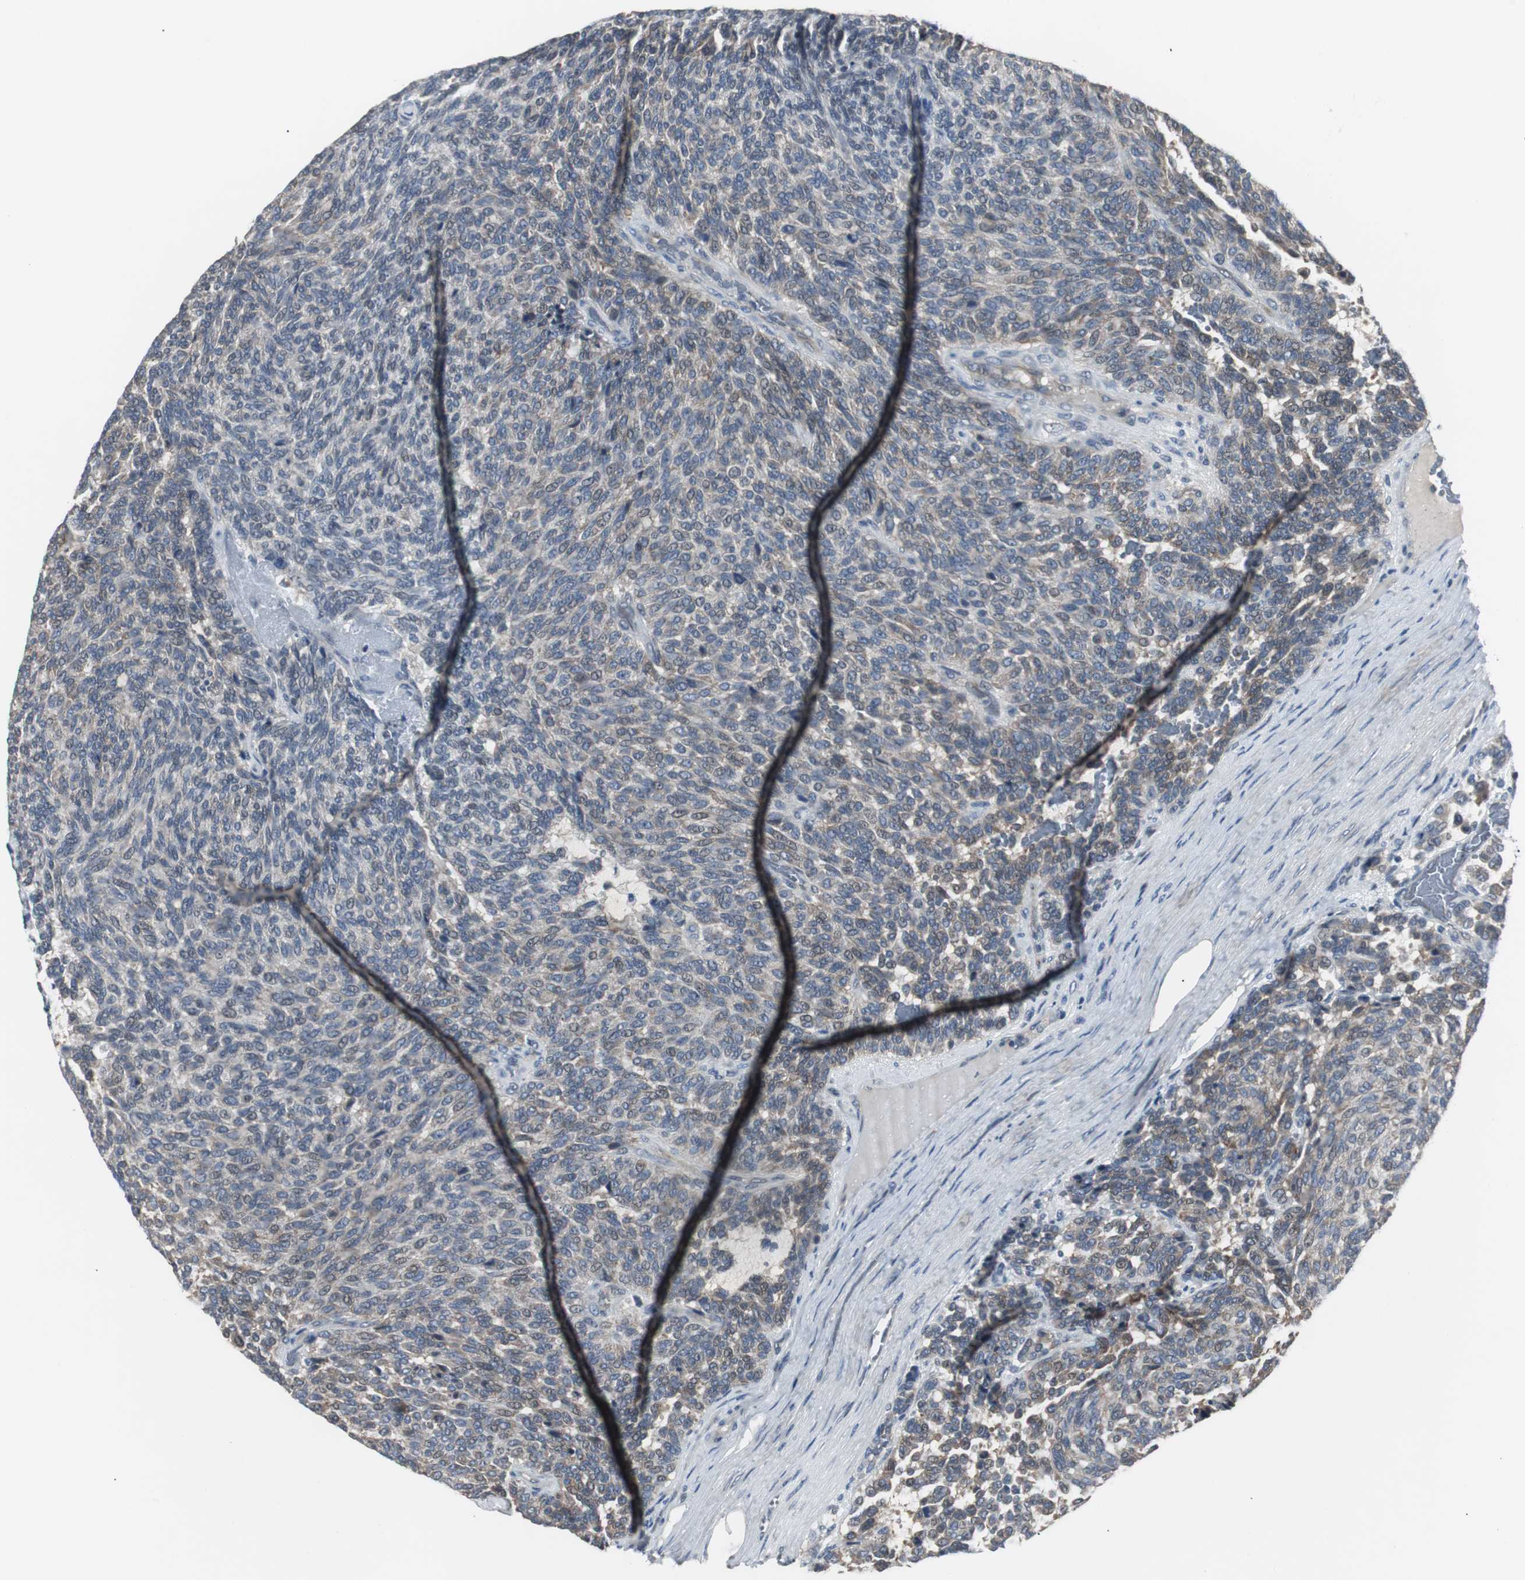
{"staining": {"intensity": "weak", "quantity": ">75%", "location": "cytoplasmic/membranous"}, "tissue": "carcinoid", "cell_type": "Tumor cells", "image_type": "cancer", "snomed": [{"axis": "morphology", "description": "Carcinoid, malignant, NOS"}, {"axis": "topography", "description": "Pancreas"}], "caption": "High-magnification brightfield microscopy of malignant carcinoid stained with DAB (brown) and counterstained with hematoxylin (blue). tumor cells exhibit weak cytoplasmic/membranous expression is seen in approximately>75% of cells.", "gene": "ZMPSTE24", "patient": {"sex": "female", "age": 54}}